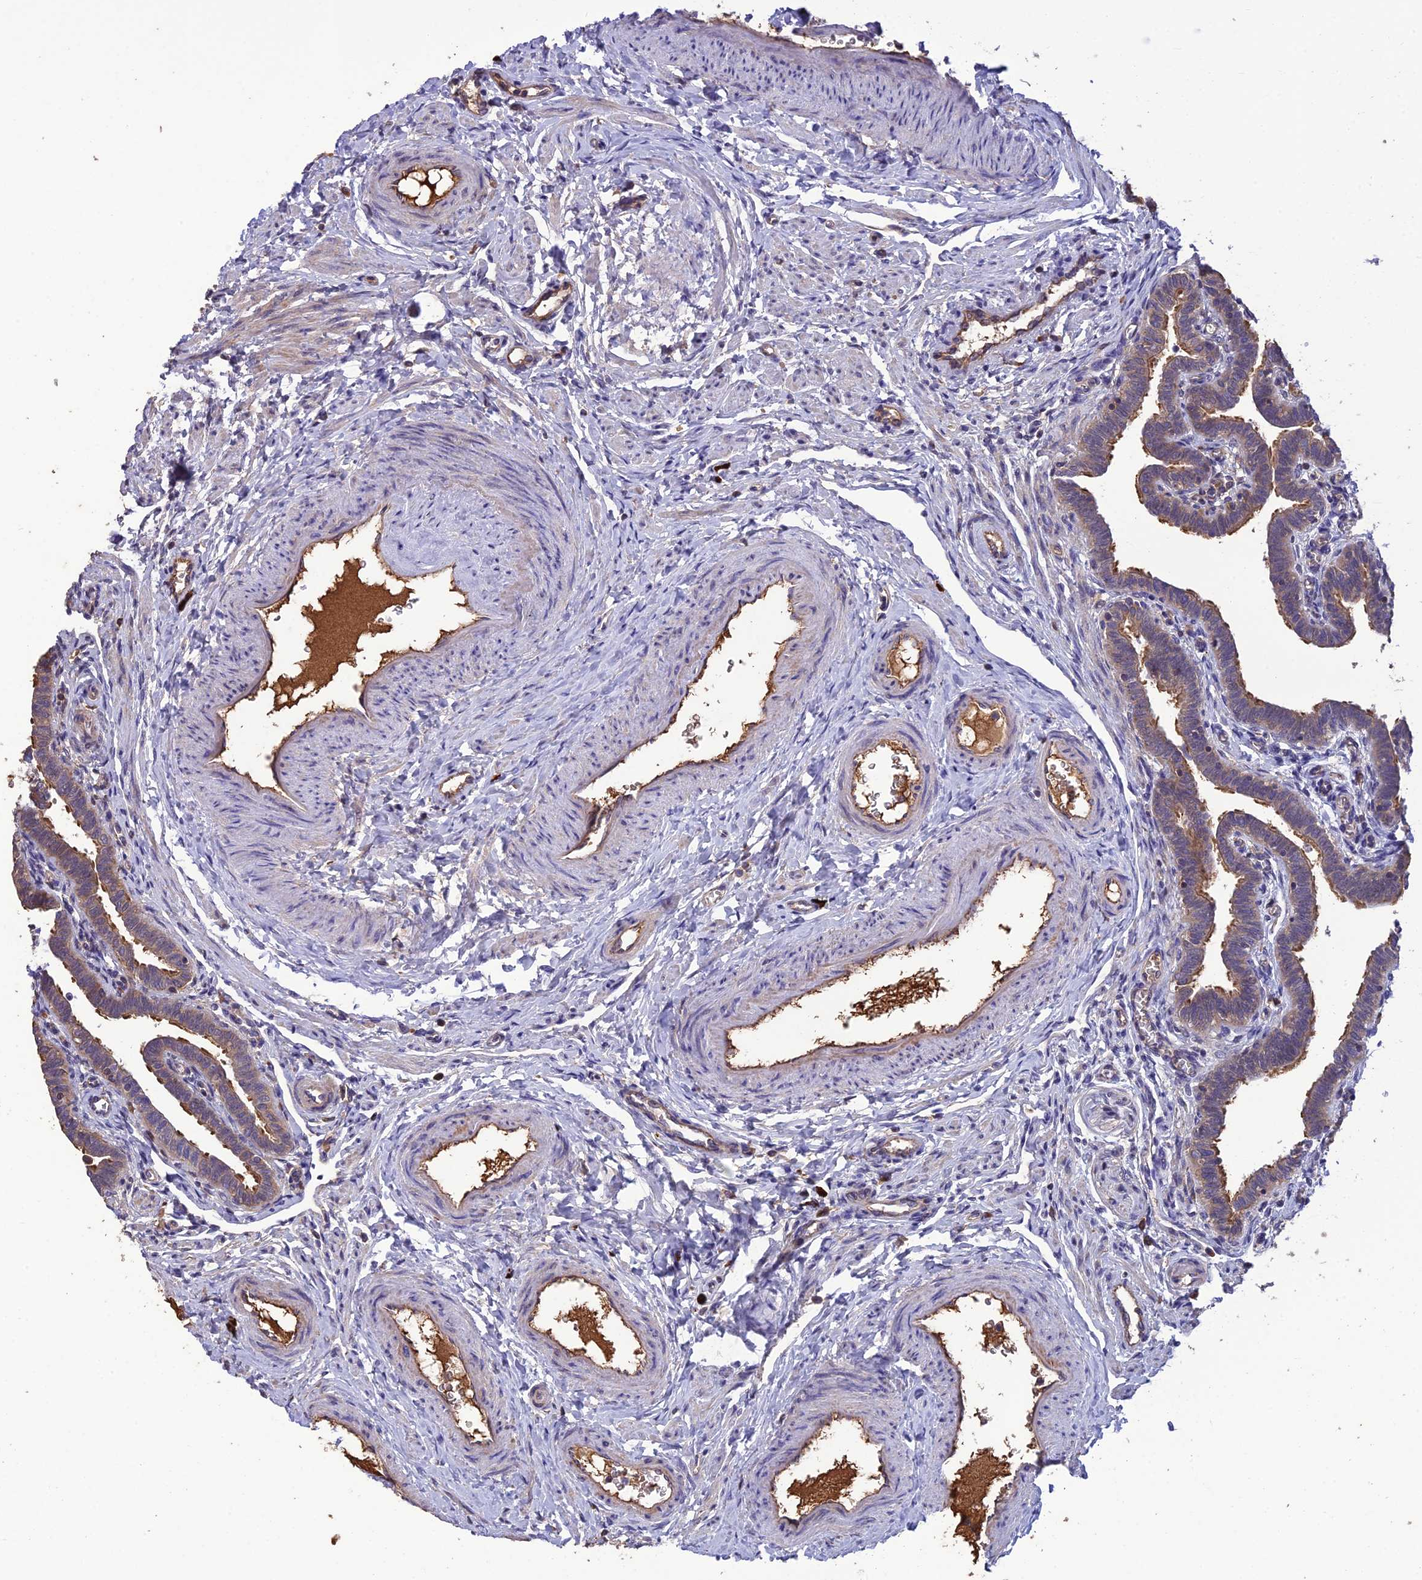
{"staining": {"intensity": "moderate", "quantity": ">75%", "location": "cytoplasmic/membranous"}, "tissue": "fallopian tube", "cell_type": "Glandular cells", "image_type": "normal", "snomed": [{"axis": "morphology", "description": "Normal tissue, NOS"}, {"axis": "topography", "description": "Fallopian tube"}], "caption": "Unremarkable fallopian tube was stained to show a protein in brown. There is medium levels of moderate cytoplasmic/membranous expression in about >75% of glandular cells. (DAB = brown stain, brightfield microscopy at high magnification).", "gene": "MIOS", "patient": {"sex": "female", "age": 36}}